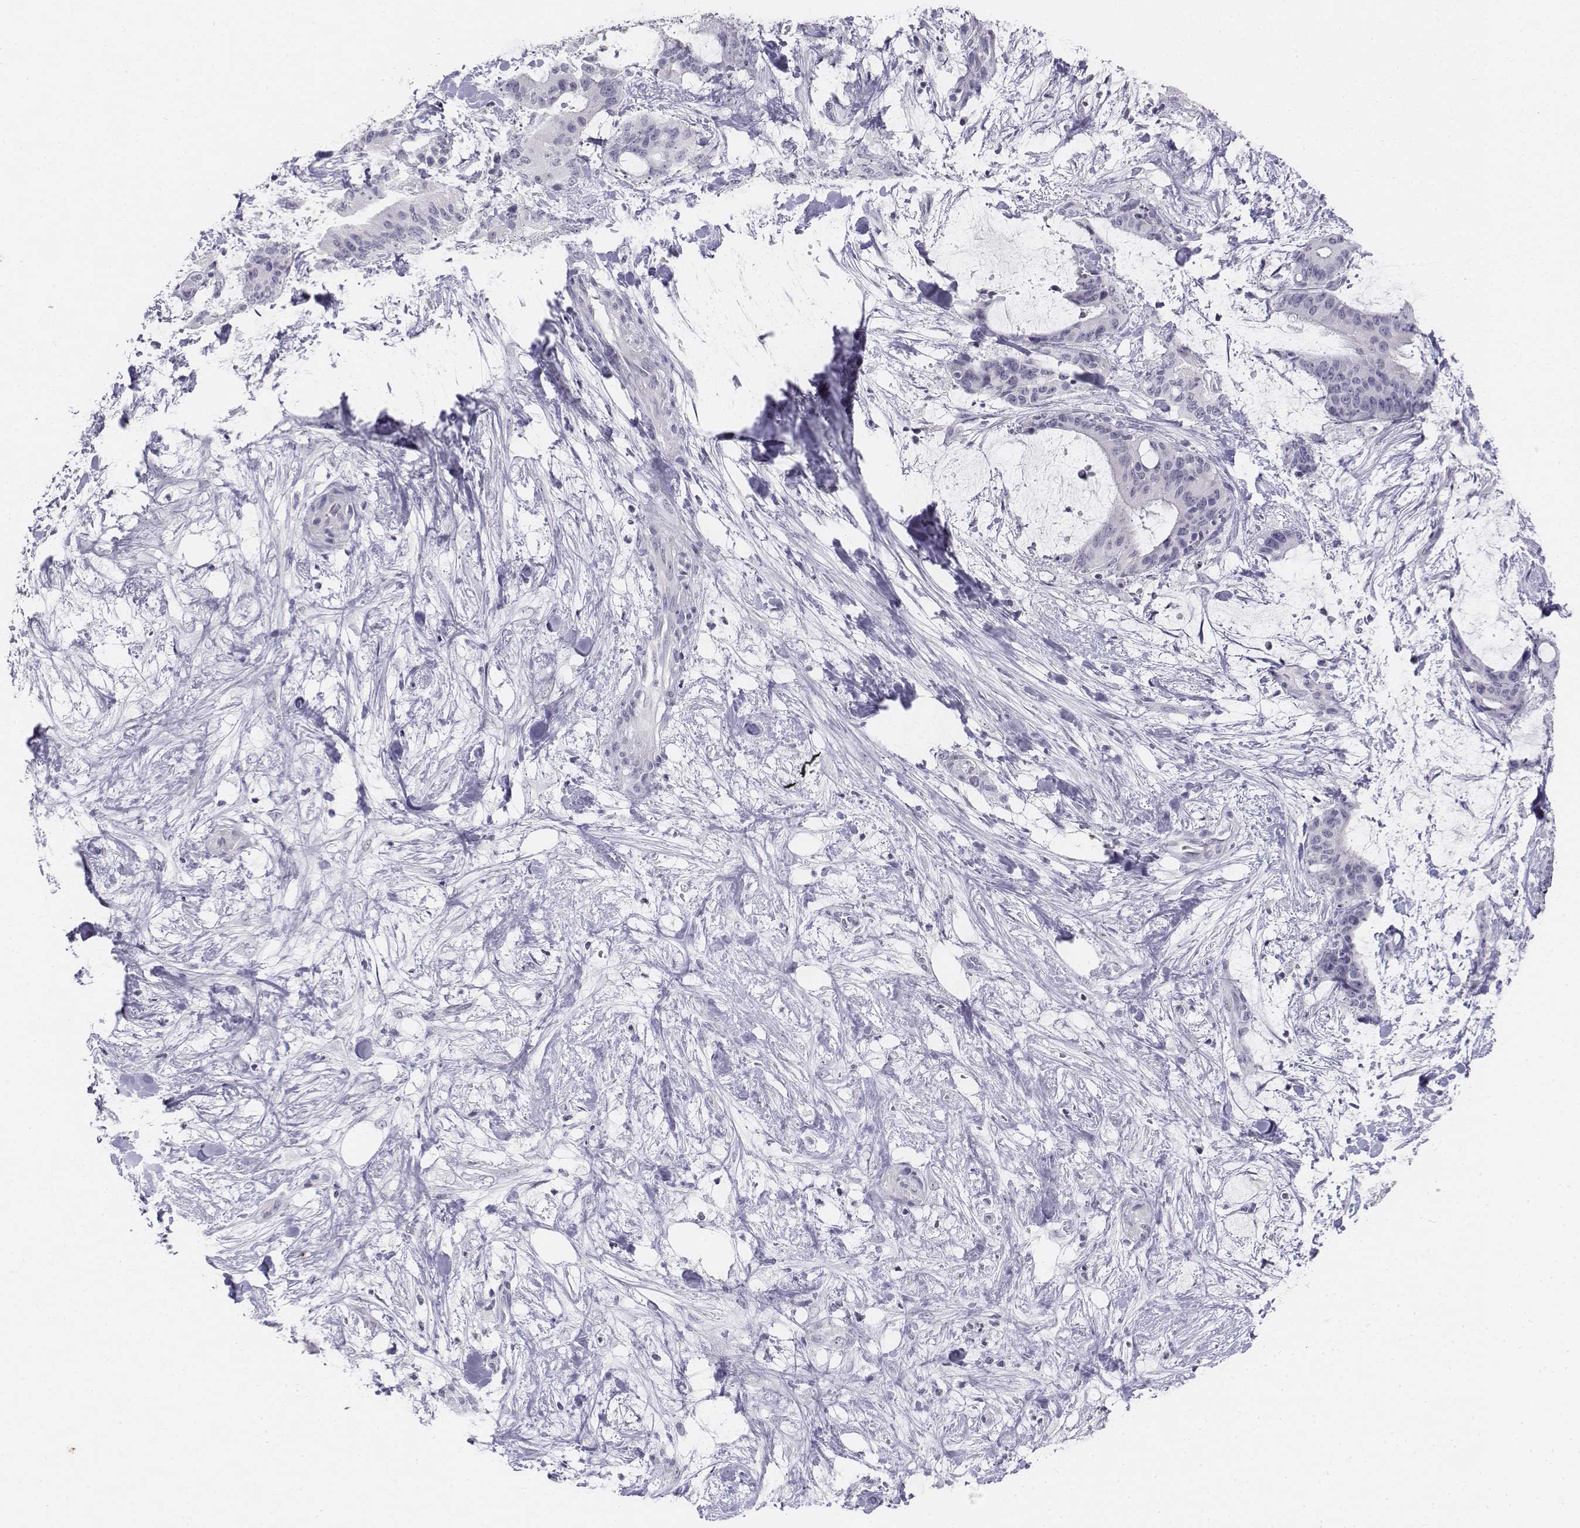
{"staining": {"intensity": "negative", "quantity": "none", "location": "none"}, "tissue": "liver cancer", "cell_type": "Tumor cells", "image_type": "cancer", "snomed": [{"axis": "morphology", "description": "Cholangiocarcinoma"}, {"axis": "topography", "description": "Liver"}], "caption": "The IHC image has no significant positivity in tumor cells of cholangiocarcinoma (liver) tissue.", "gene": "TH", "patient": {"sex": "female", "age": 73}}